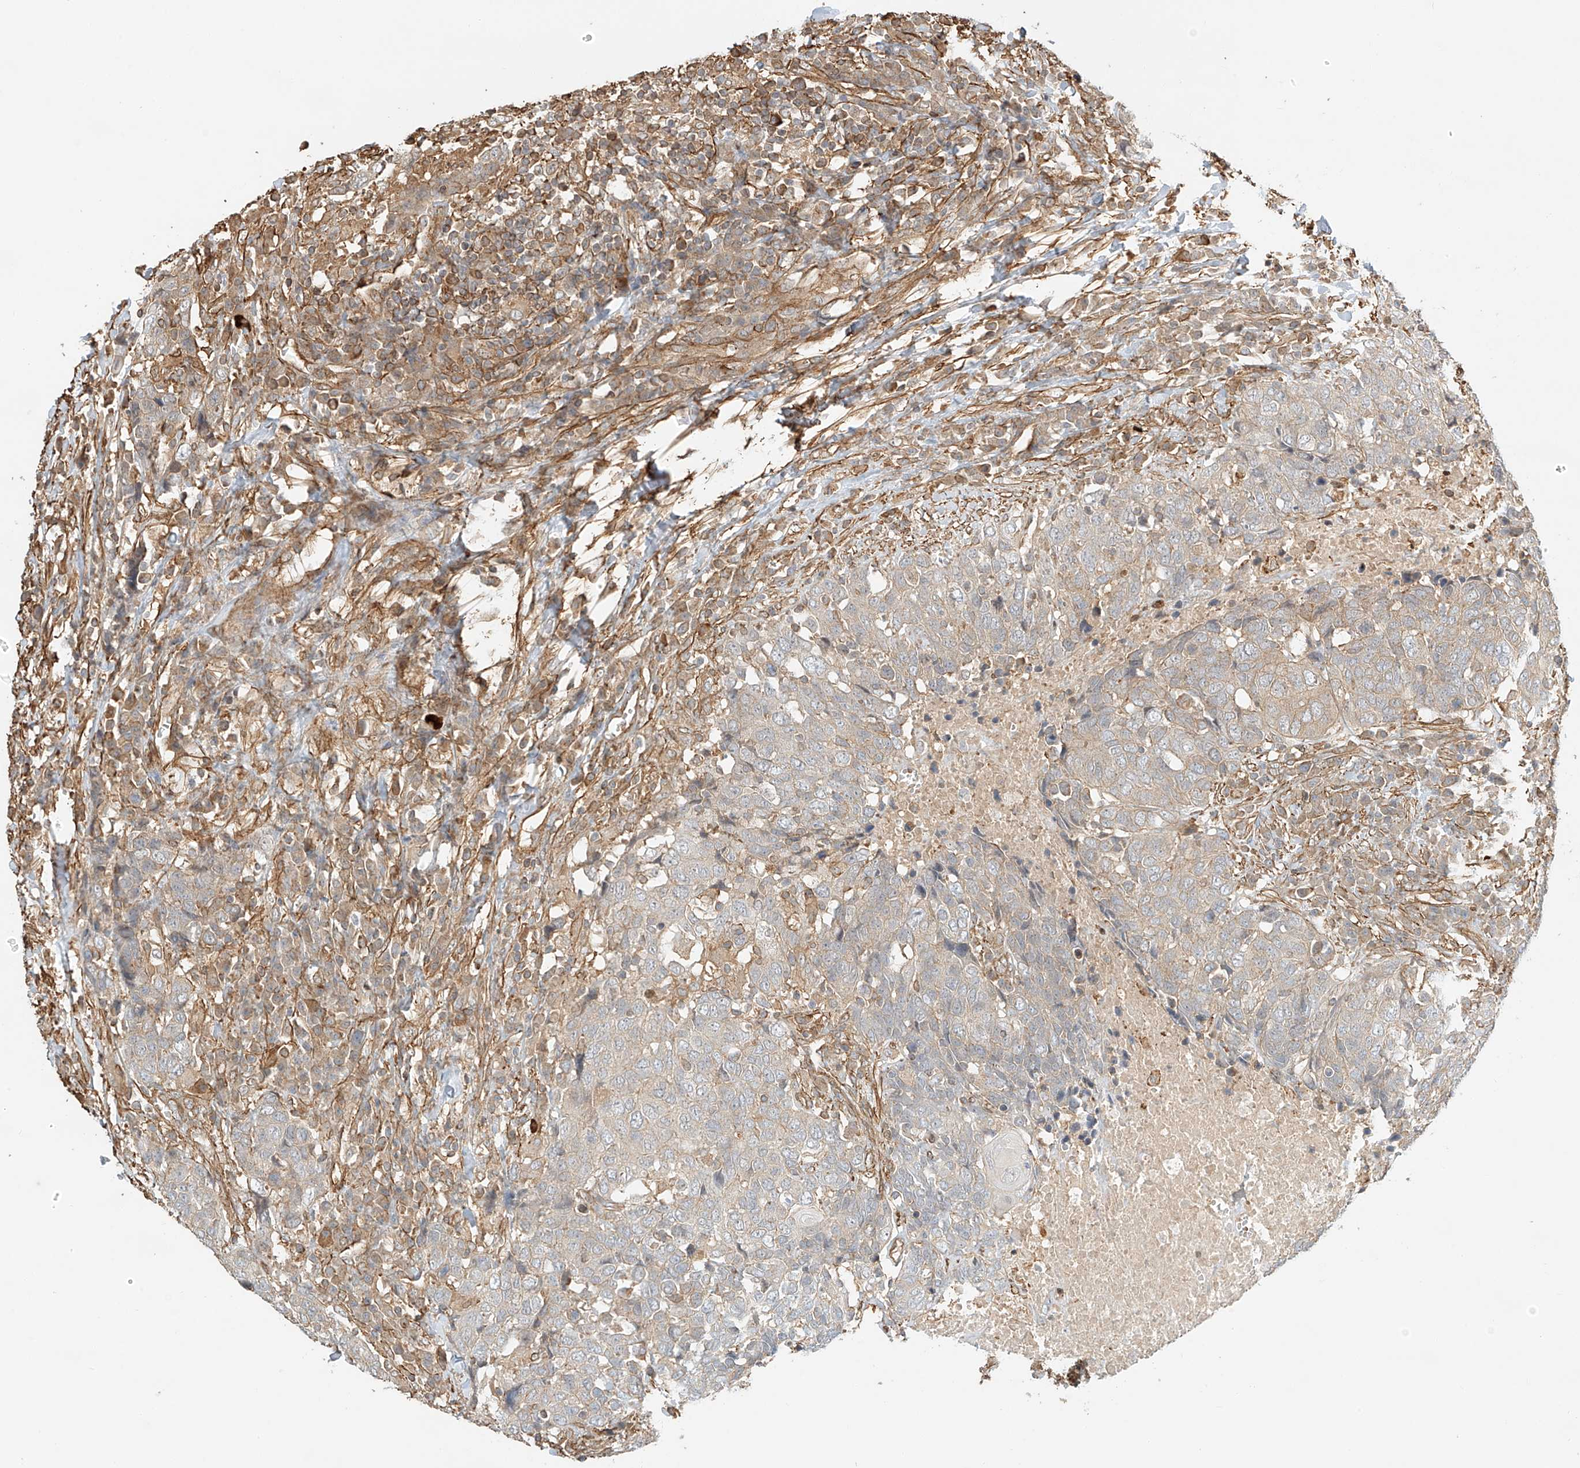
{"staining": {"intensity": "negative", "quantity": "none", "location": "none"}, "tissue": "head and neck cancer", "cell_type": "Tumor cells", "image_type": "cancer", "snomed": [{"axis": "morphology", "description": "Squamous cell carcinoma, NOS"}, {"axis": "topography", "description": "Head-Neck"}], "caption": "This is an immunohistochemistry image of head and neck cancer. There is no positivity in tumor cells.", "gene": "CSMD3", "patient": {"sex": "male", "age": 66}}